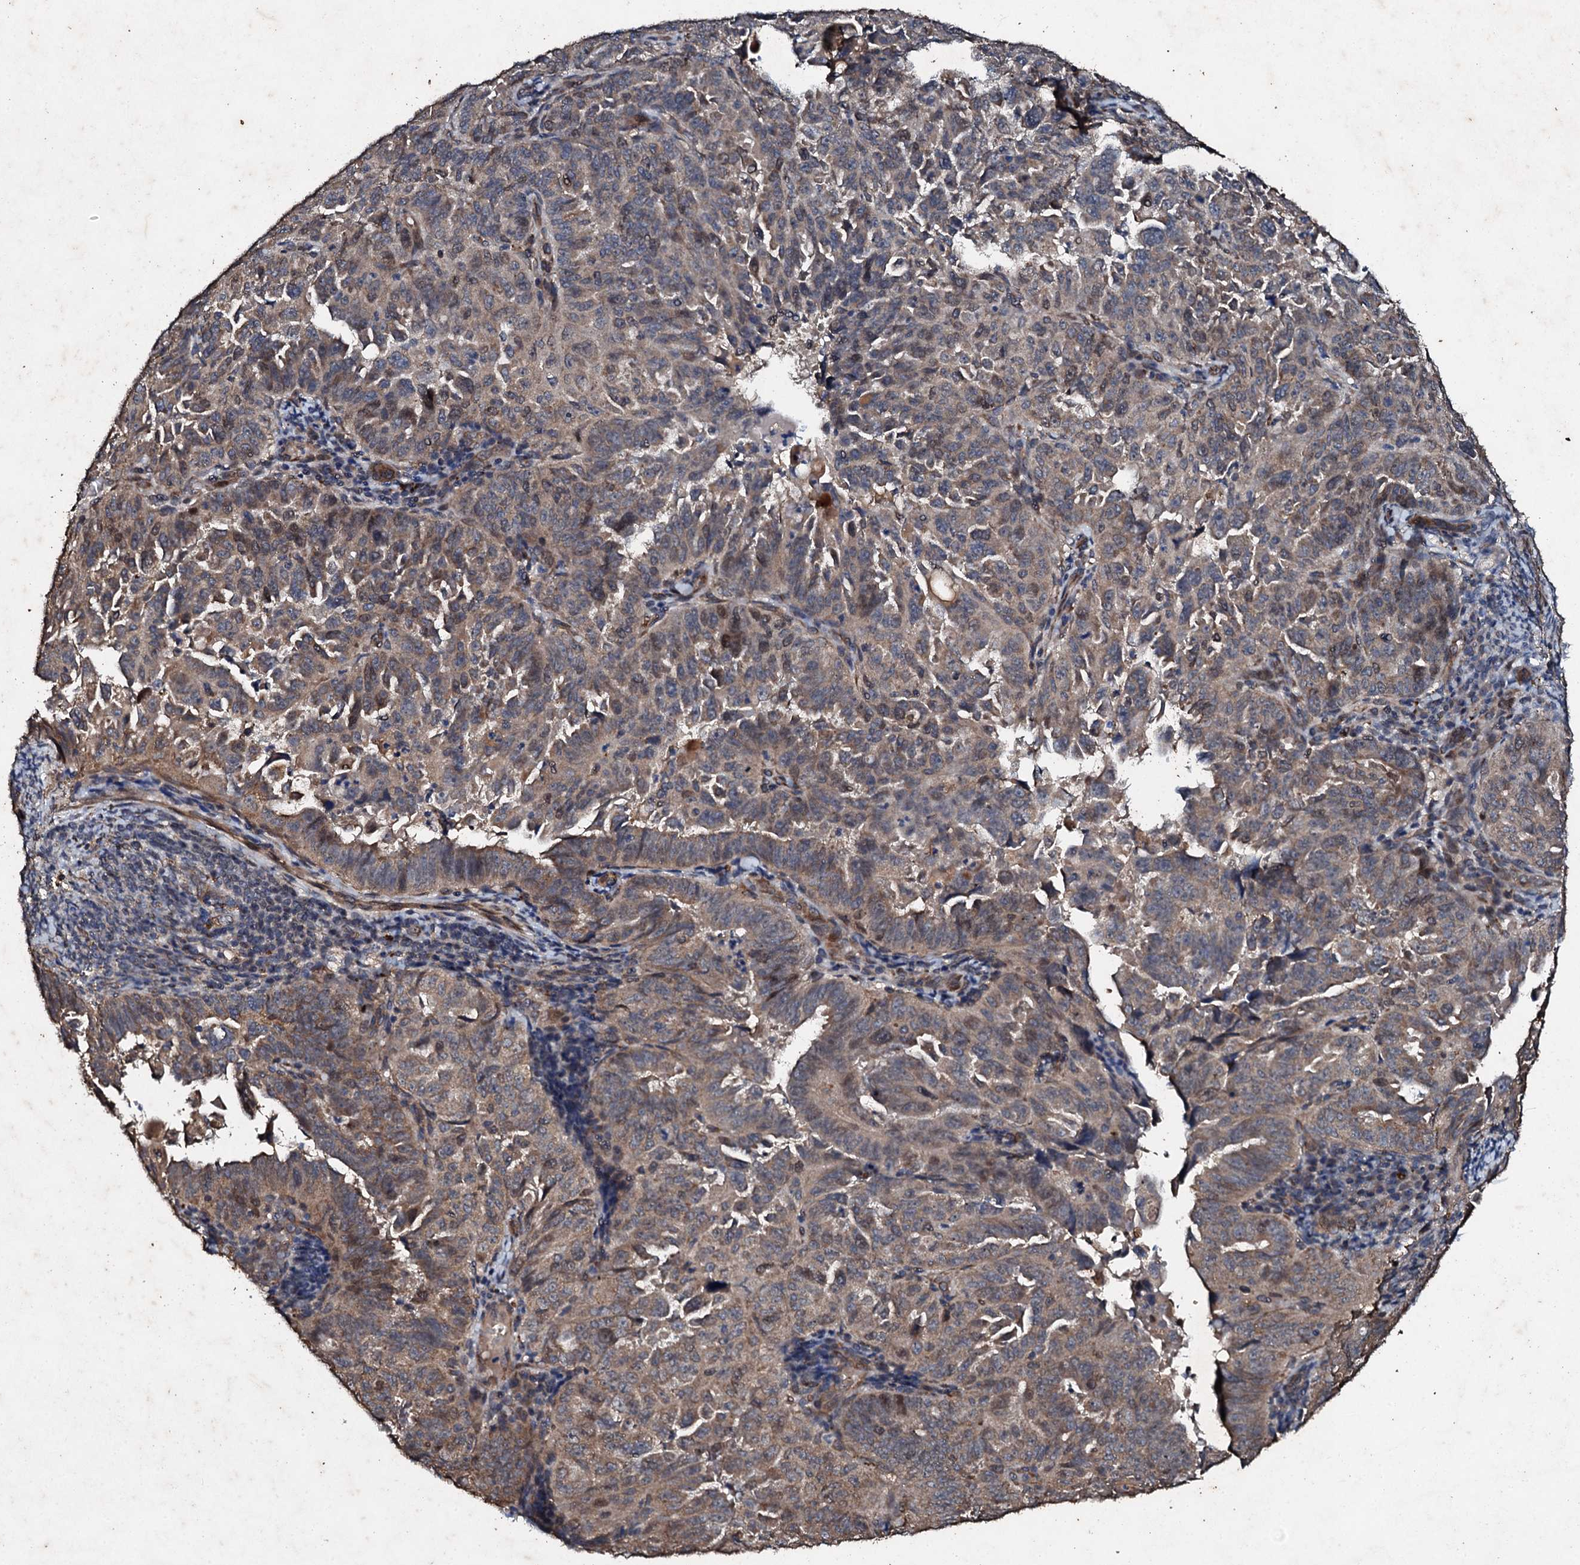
{"staining": {"intensity": "weak", "quantity": "25%-75%", "location": "cytoplasmic/membranous"}, "tissue": "endometrial cancer", "cell_type": "Tumor cells", "image_type": "cancer", "snomed": [{"axis": "morphology", "description": "Adenocarcinoma, NOS"}, {"axis": "topography", "description": "Endometrium"}], "caption": "Weak cytoplasmic/membranous protein expression is identified in about 25%-75% of tumor cells in endometrial cancer (adenocarcinoma).", "gene": "ADAMTS10", "patient": {"sex": "female", "age": 65}}